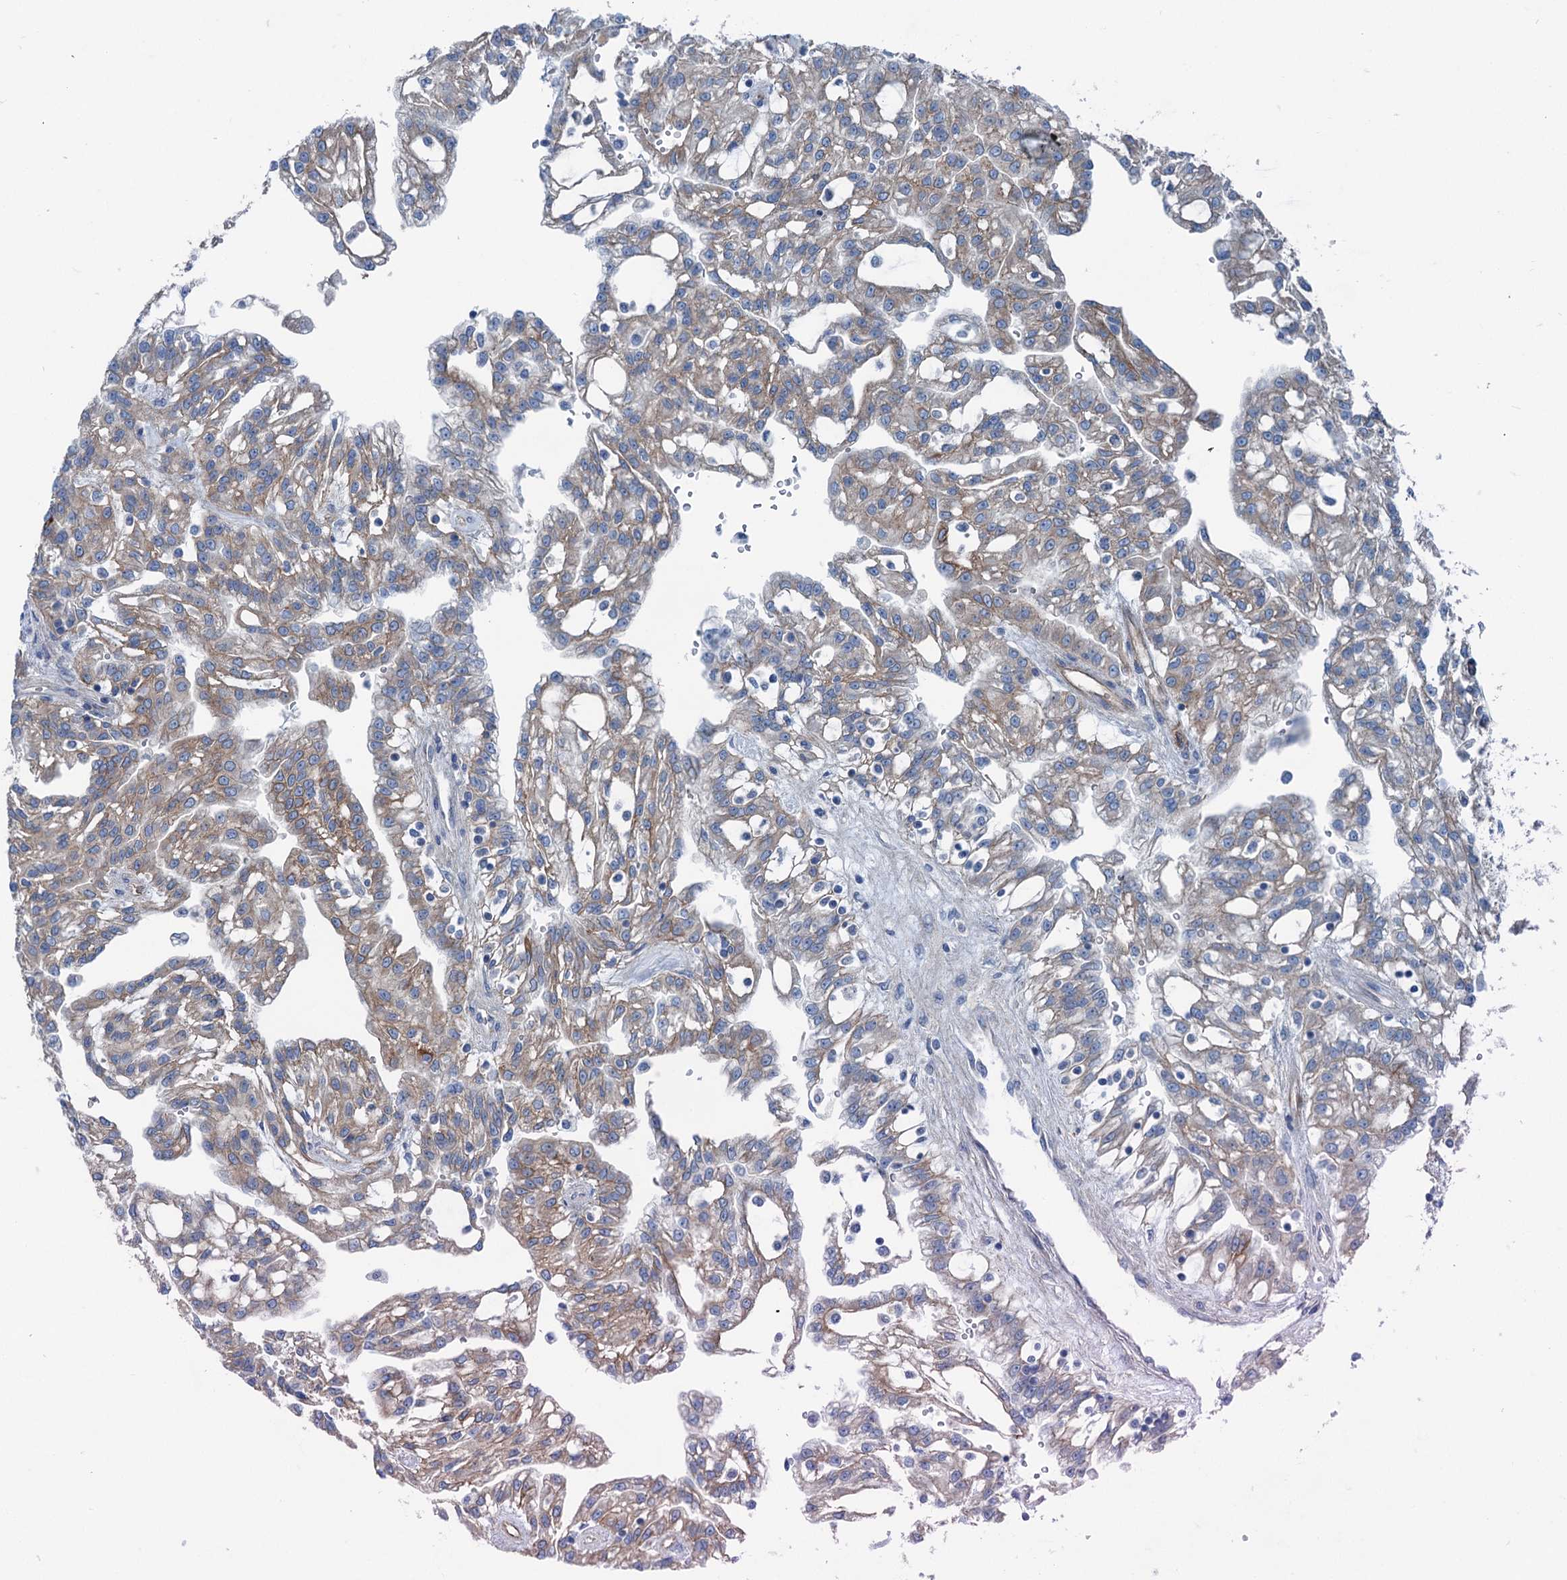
{"staining": {"intensity": "weak", "quantity": ">75%", "location": "cytoplasmic/membranous"}, "tissue": "renal cancer", "cell_type": "Tumor cells", "image_type": "cancer", "snomed": [{"axis": "morphology", "description": "Adenocarcinoma, NOS"}, {"axis": "topography", "description": "Kidney"}], "caption": "A photomicrograph of renal adenocarcinoma stained for a protein reveals weak cytoplasmic/membranous brown staining in tumor cells.", "gene": "CALCOCO1", "patient": {"sex": "male", "age": 63}}